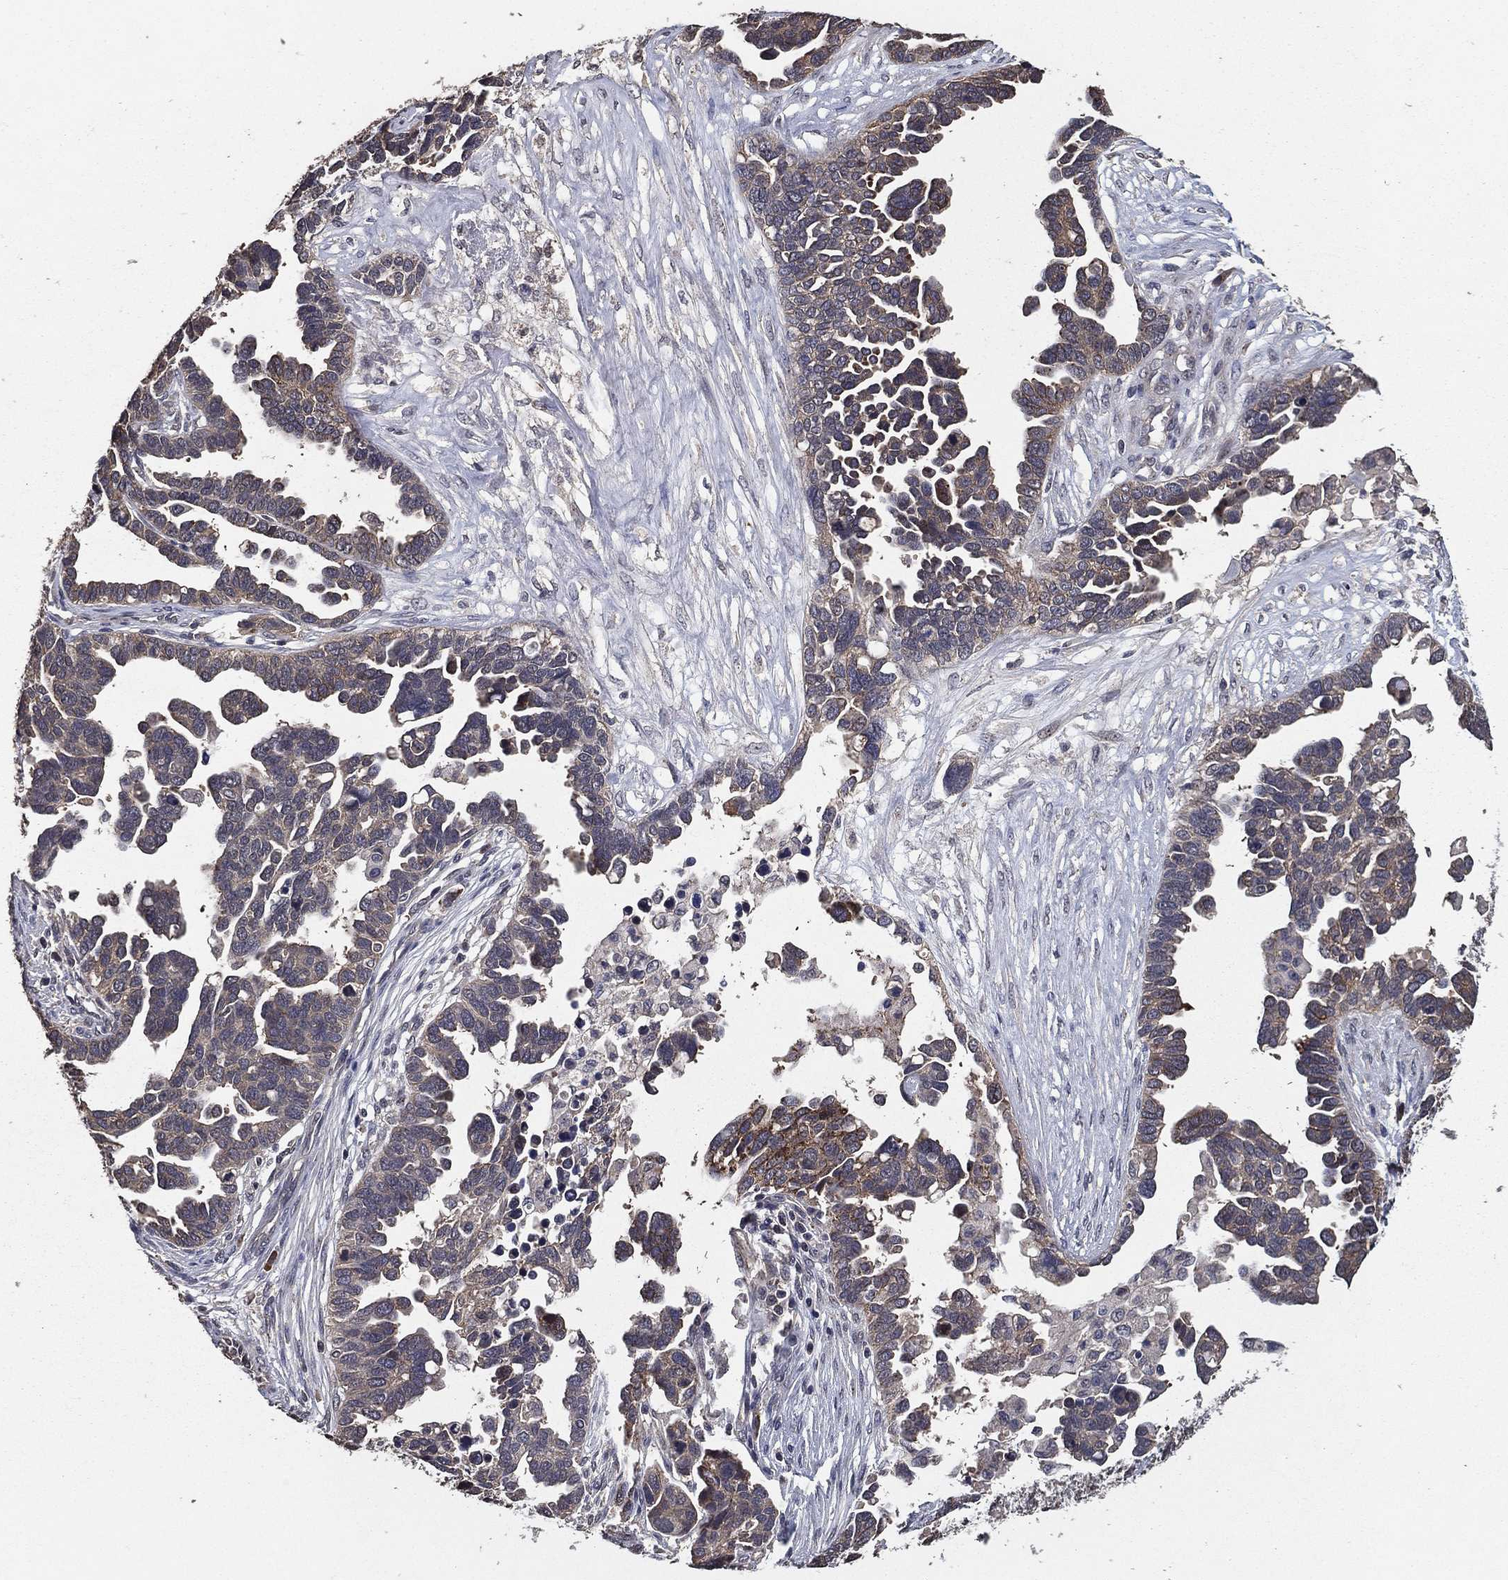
{"staining": {"intensity": "weak", "quantity": "25%-75%", "location": "cytoplasmic/membranous"}, "tissue": "ovarian cancer", "cell_type": "Tumor cells", "image_type": "cancer", "snomed": [{"axis": "morphology", "description": "Cystadenocarcinoma, serous, NOS"}, {"axis": "topography", "description": "Ovary"}], "caption": "High-magnification brightfield microscopy of ovarian cancer (serous cystadenocarcinoma) stained with DAB (3,3'-diaminobenzidine) (brown) and counterstained with hematoxylin (blue). tumor cells exhibit weak cytoplasmic/membranous staining is identified in about25%-75% of cells. (brown staining indicates protein expression, while blue staining denotes nuclei).", "gene": "PCNT", "patient": {"sex": "female", "age": 54}}